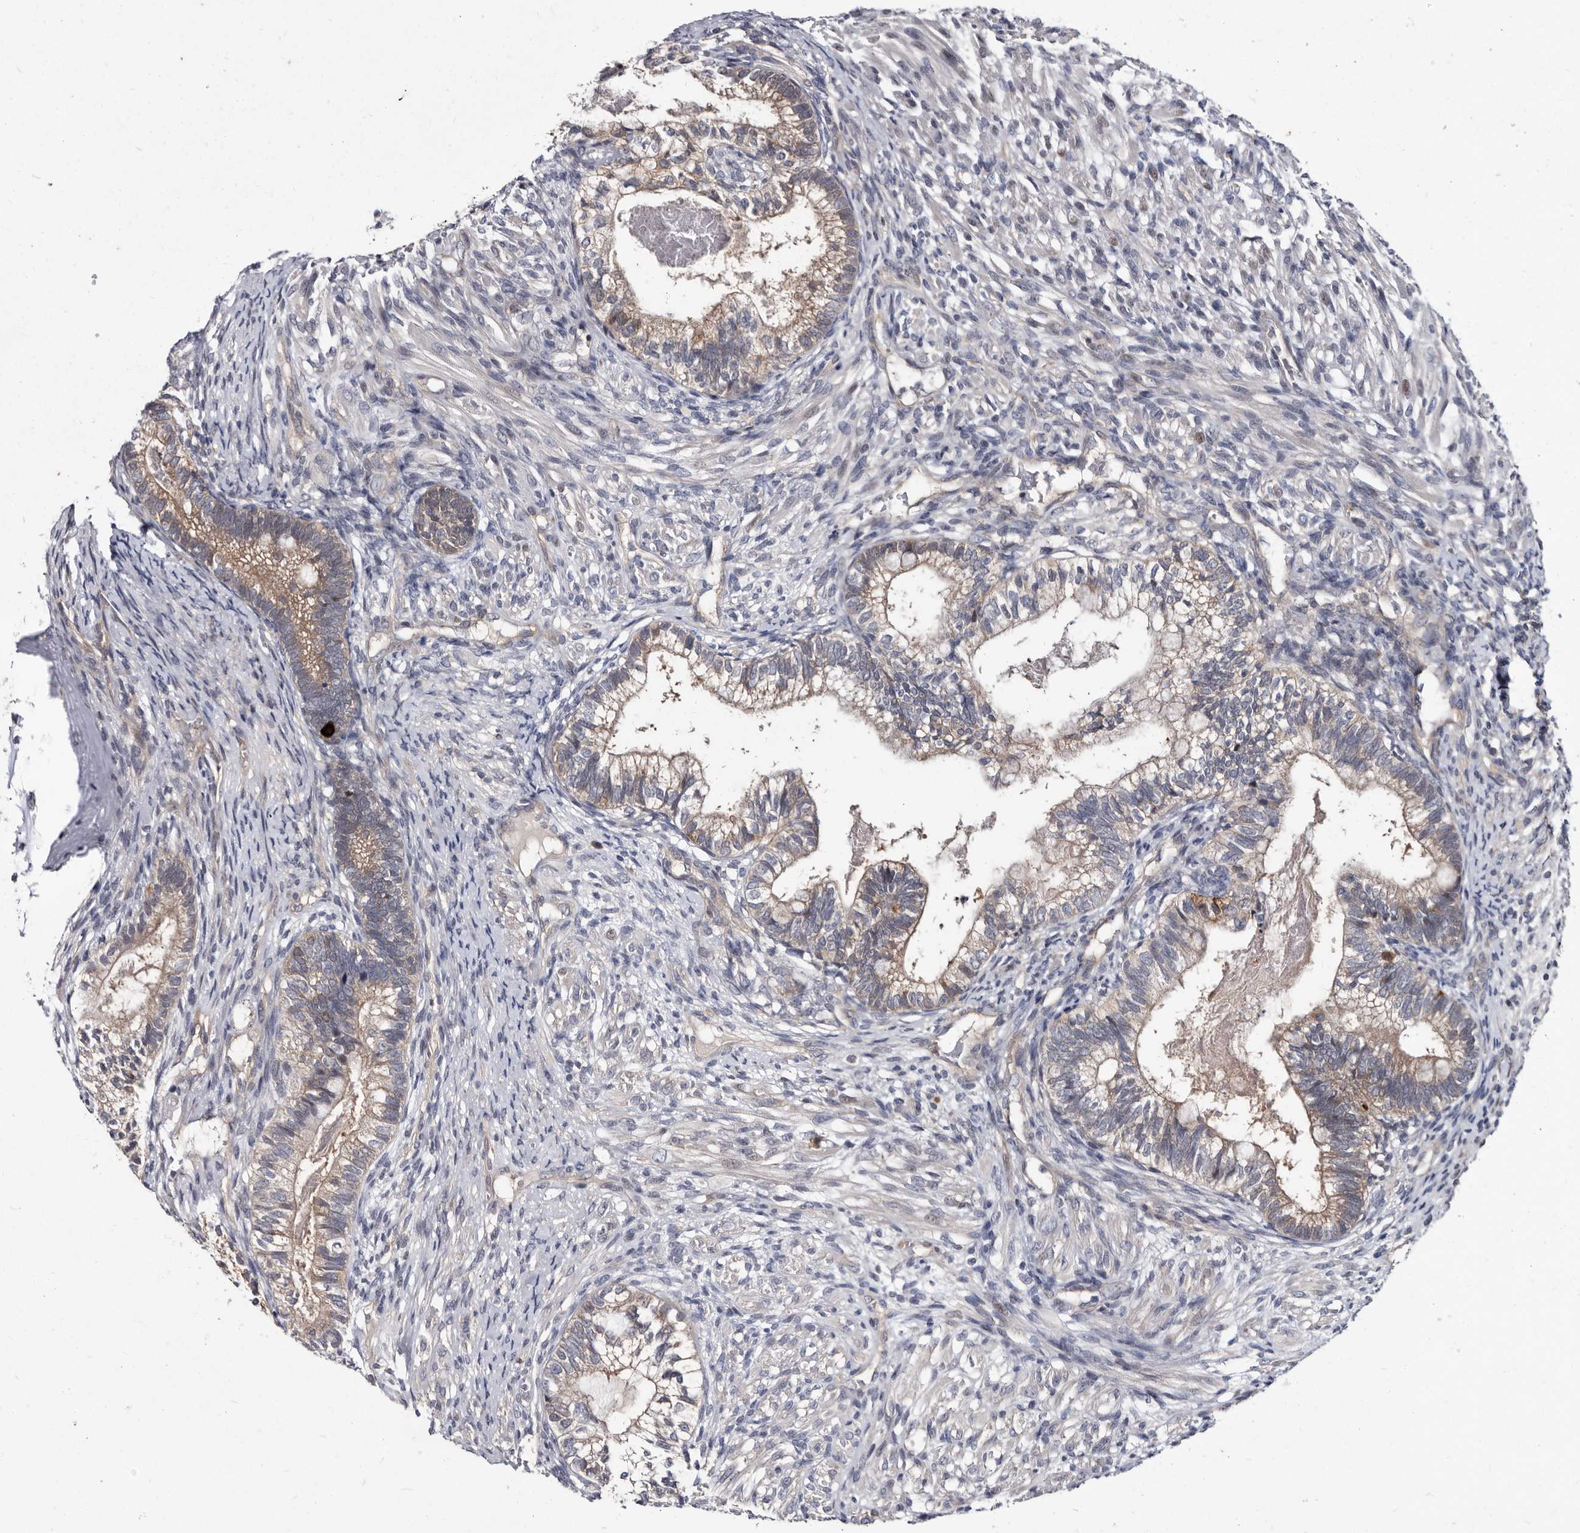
{"staining": {"intensity": "weak", "quantity": "25%-75%", "location": "cytoplasmic/membranous"}, "tissue": "testis cancer", "cell_type": "Tumor cells", "image_type": "cancer", "snomed": [{"axis": "morphology", "description": "Seminoma, NOS"}, {"axis": "morphology", "description": "Carcinoma, Embryonal, NOS"}, {"axis": "topography", "description": "Testis"}], "caption": "Weak cytoplasmic/membranous protein staining is appreciated in about 25%-75% of tumor cells in testis embryonal carcinoma.", "gene": "ABCF2", "patient": {"sex": "male", "age": 28}}